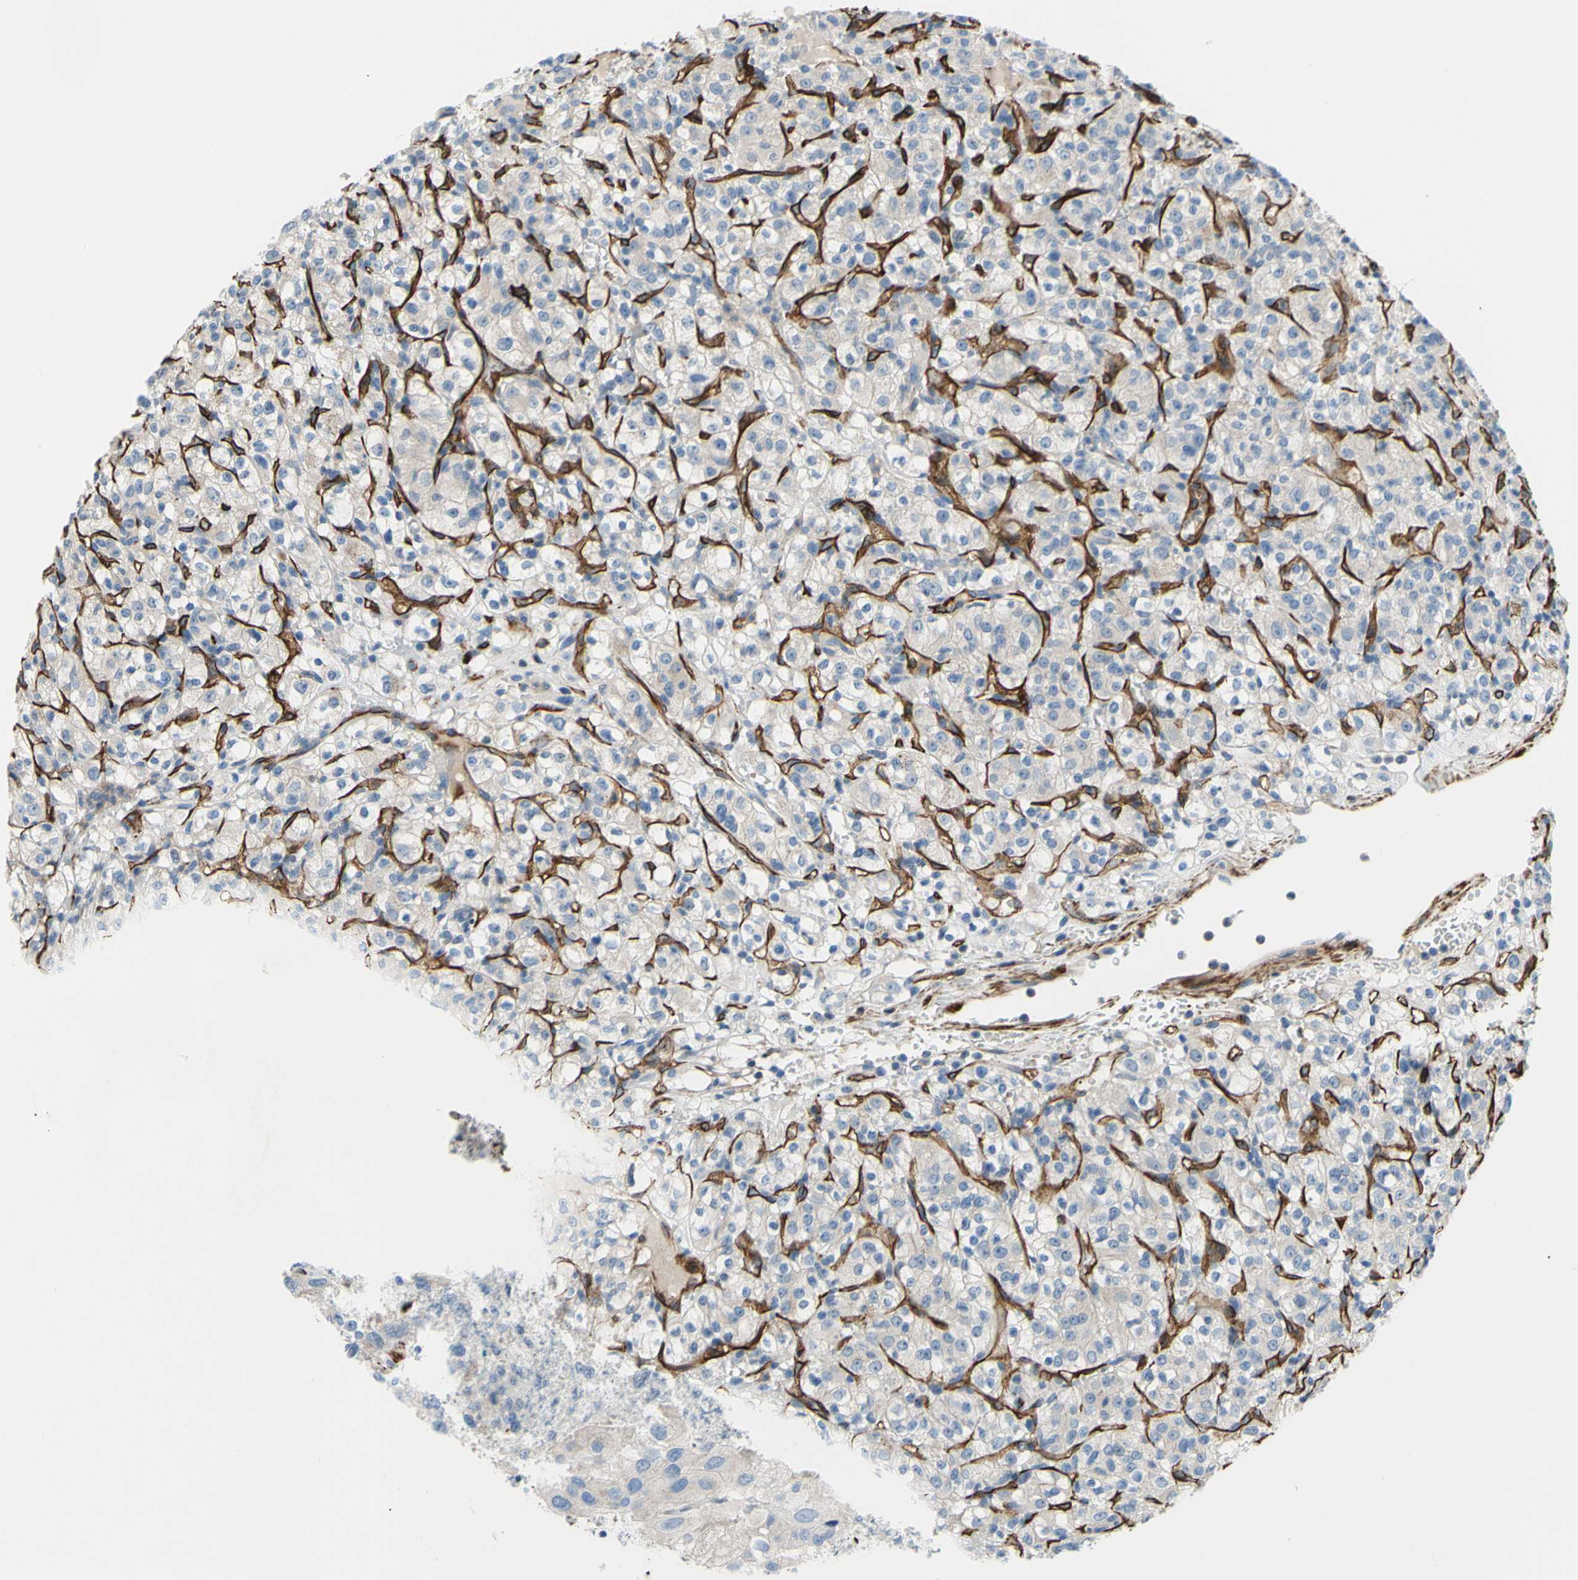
{"staining": {"intensity": "negative", "quantity": "none", "location": "none"}, "tissue": "renal cancer", "cell_type": "Tumor cells", "image_type": "cancer", "snomed": [{"axis": "morphology", "description": "Normal tissue, NOS"}, {"axis": "morphology", "description": "Adenocarcinoma, NOS"}, {"axis": "topography", "description": "Kidney"}], "caption": "The image exhibits no staining of tumor cells in renal adenocarcinoma.", "gene": "PRRG2", "patient": {"sex": "female", "age": 72}}